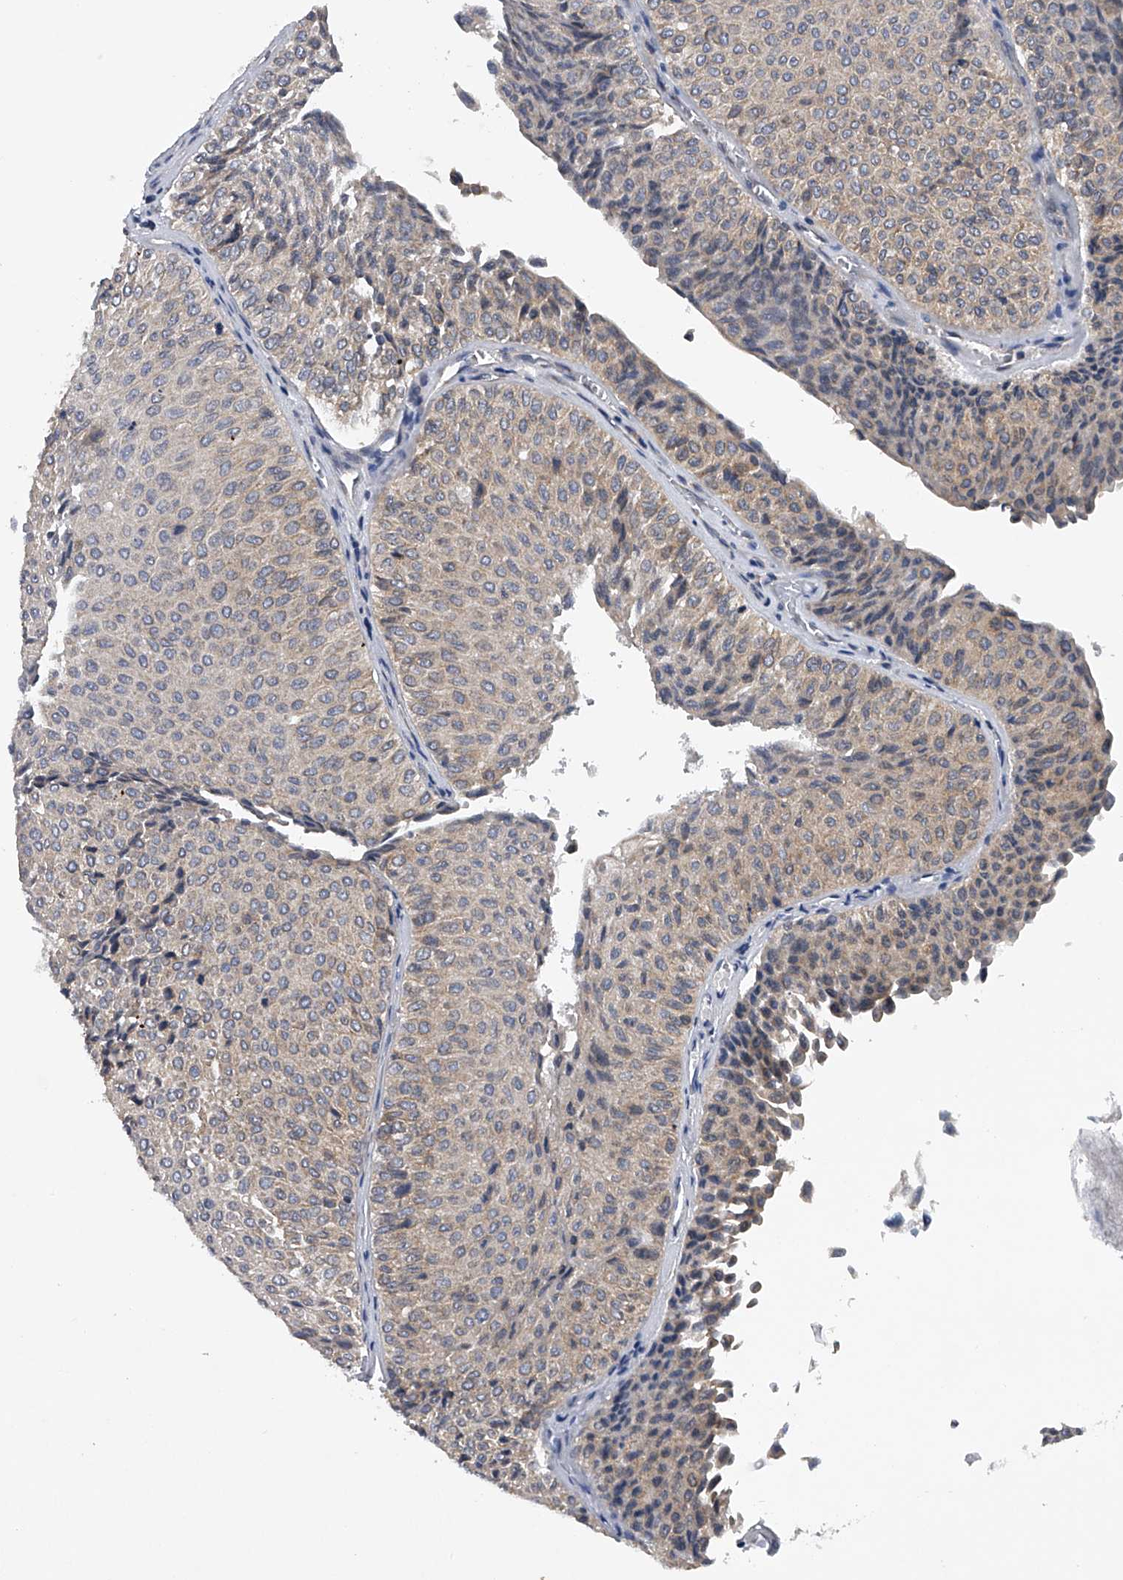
{"staining": {"intensity": "weak", "quantity": "<25%", "location": "cytoplasmic/membranous"}, "tissue": "urothelial cancer", "cell_type": "Tumor cells", "image_type": "cancer", "snomed": [{"axis": "morphology", "description": "Urothelial carcinoma, Low grade"}, {"axis": "topography", "description": "Urinary bladder"}], "caption": "This is an immunohistochemistry image of low-grade urothelial carcinoma. There is no positivity in tumor cells.", "gene": "RNF5", "patient": {"sex": "male", "age": 78}}